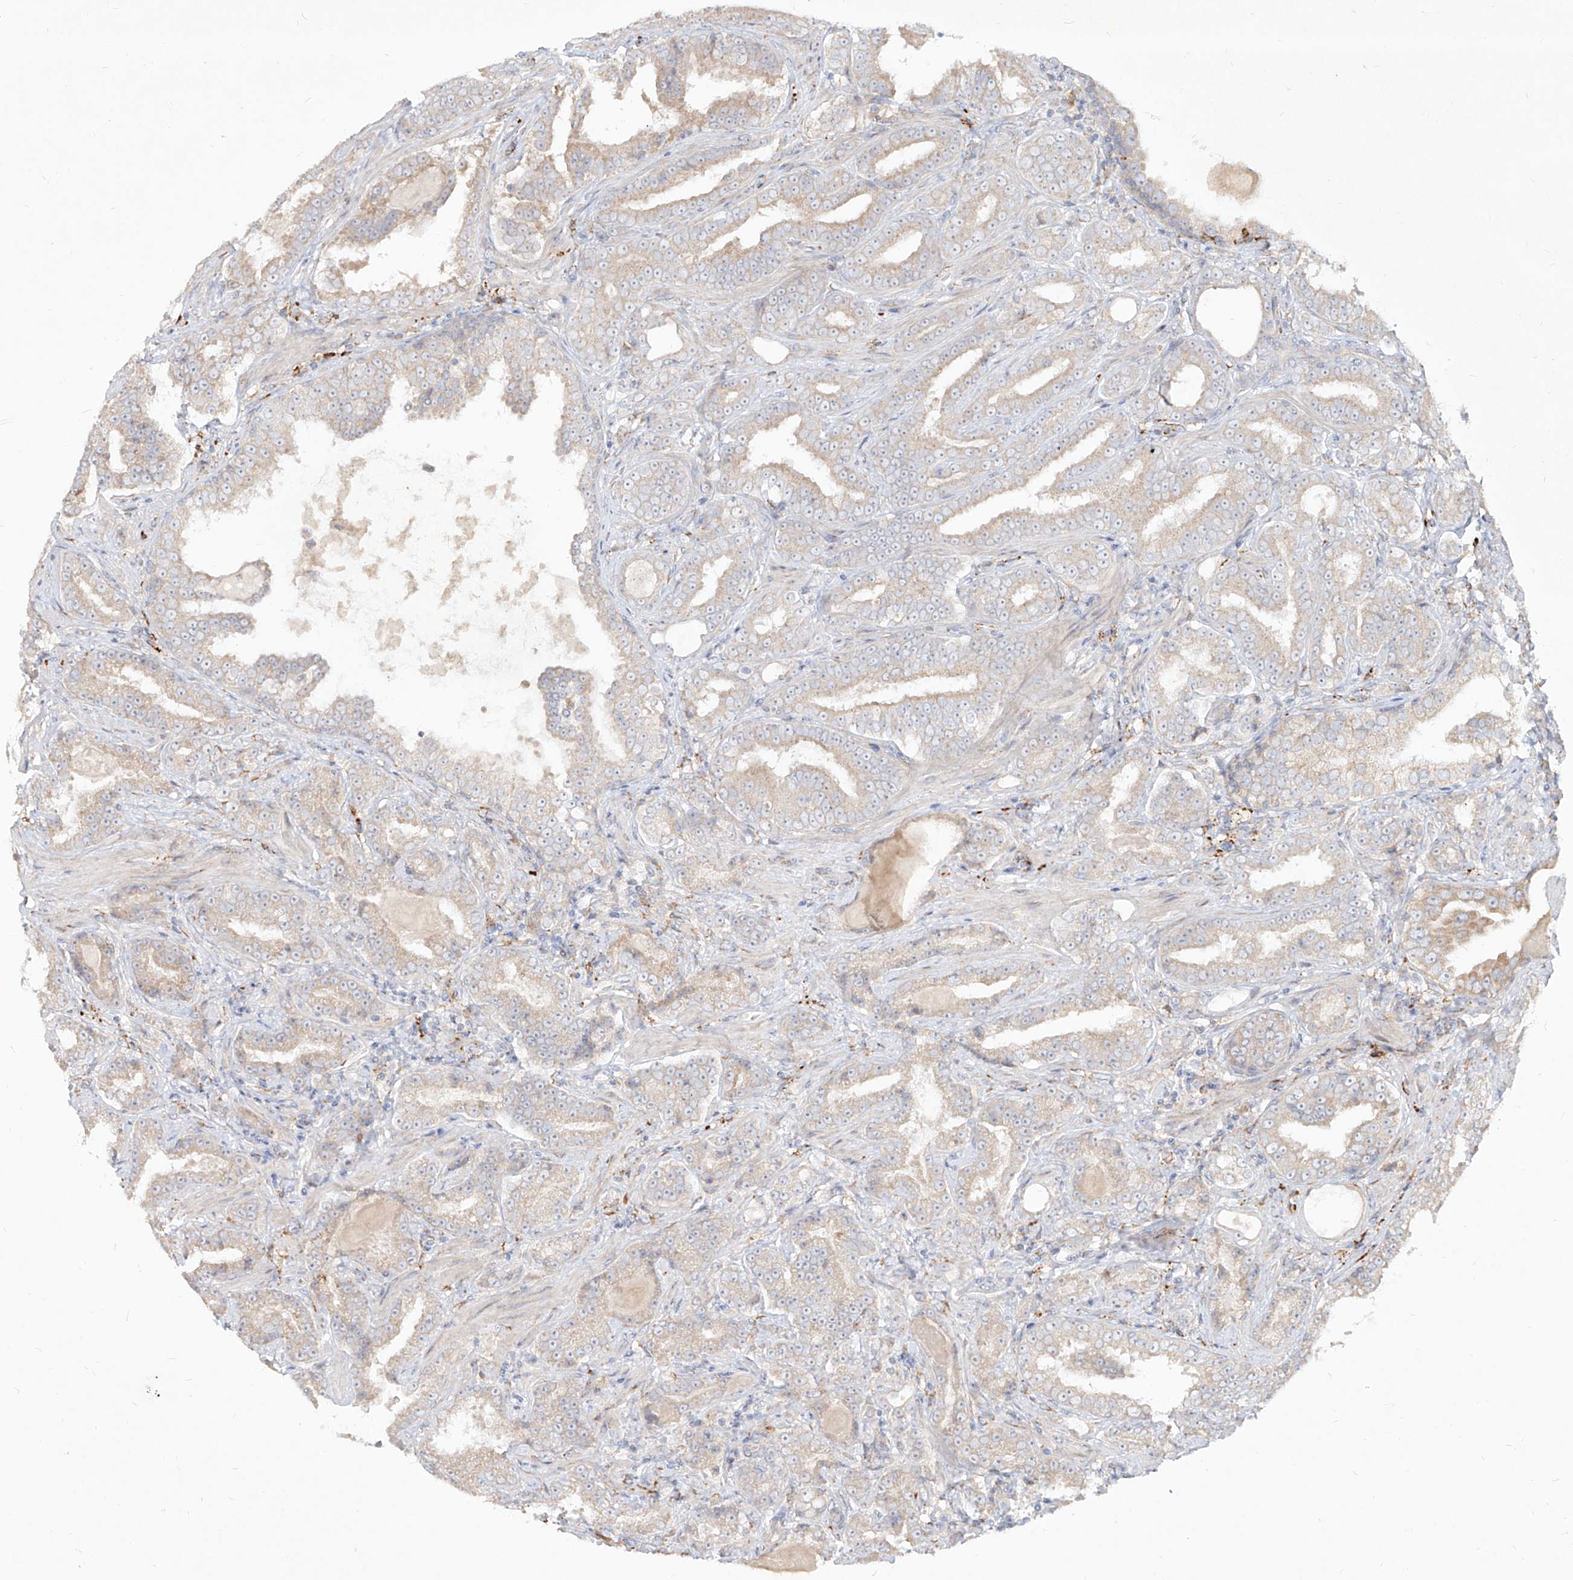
{"staining": {"intensity": "weak", "quantity": "<25%", "location": "cytoplasmic/membranous"}, "tissue": "prostate cancer", "cell_type": "Tumor cells", "image_type": "cancer", "snomed": [{"axis": "morphology", "description": "Adenocarcinoma, Low grade"}, {"axis": "topography", "description": "Prostate"}], "caption": "Tumor cells are negative for brown protein staining in prostate cancer.", "gene": "CD209", "patient": {"sex": "male", "age": 60}}